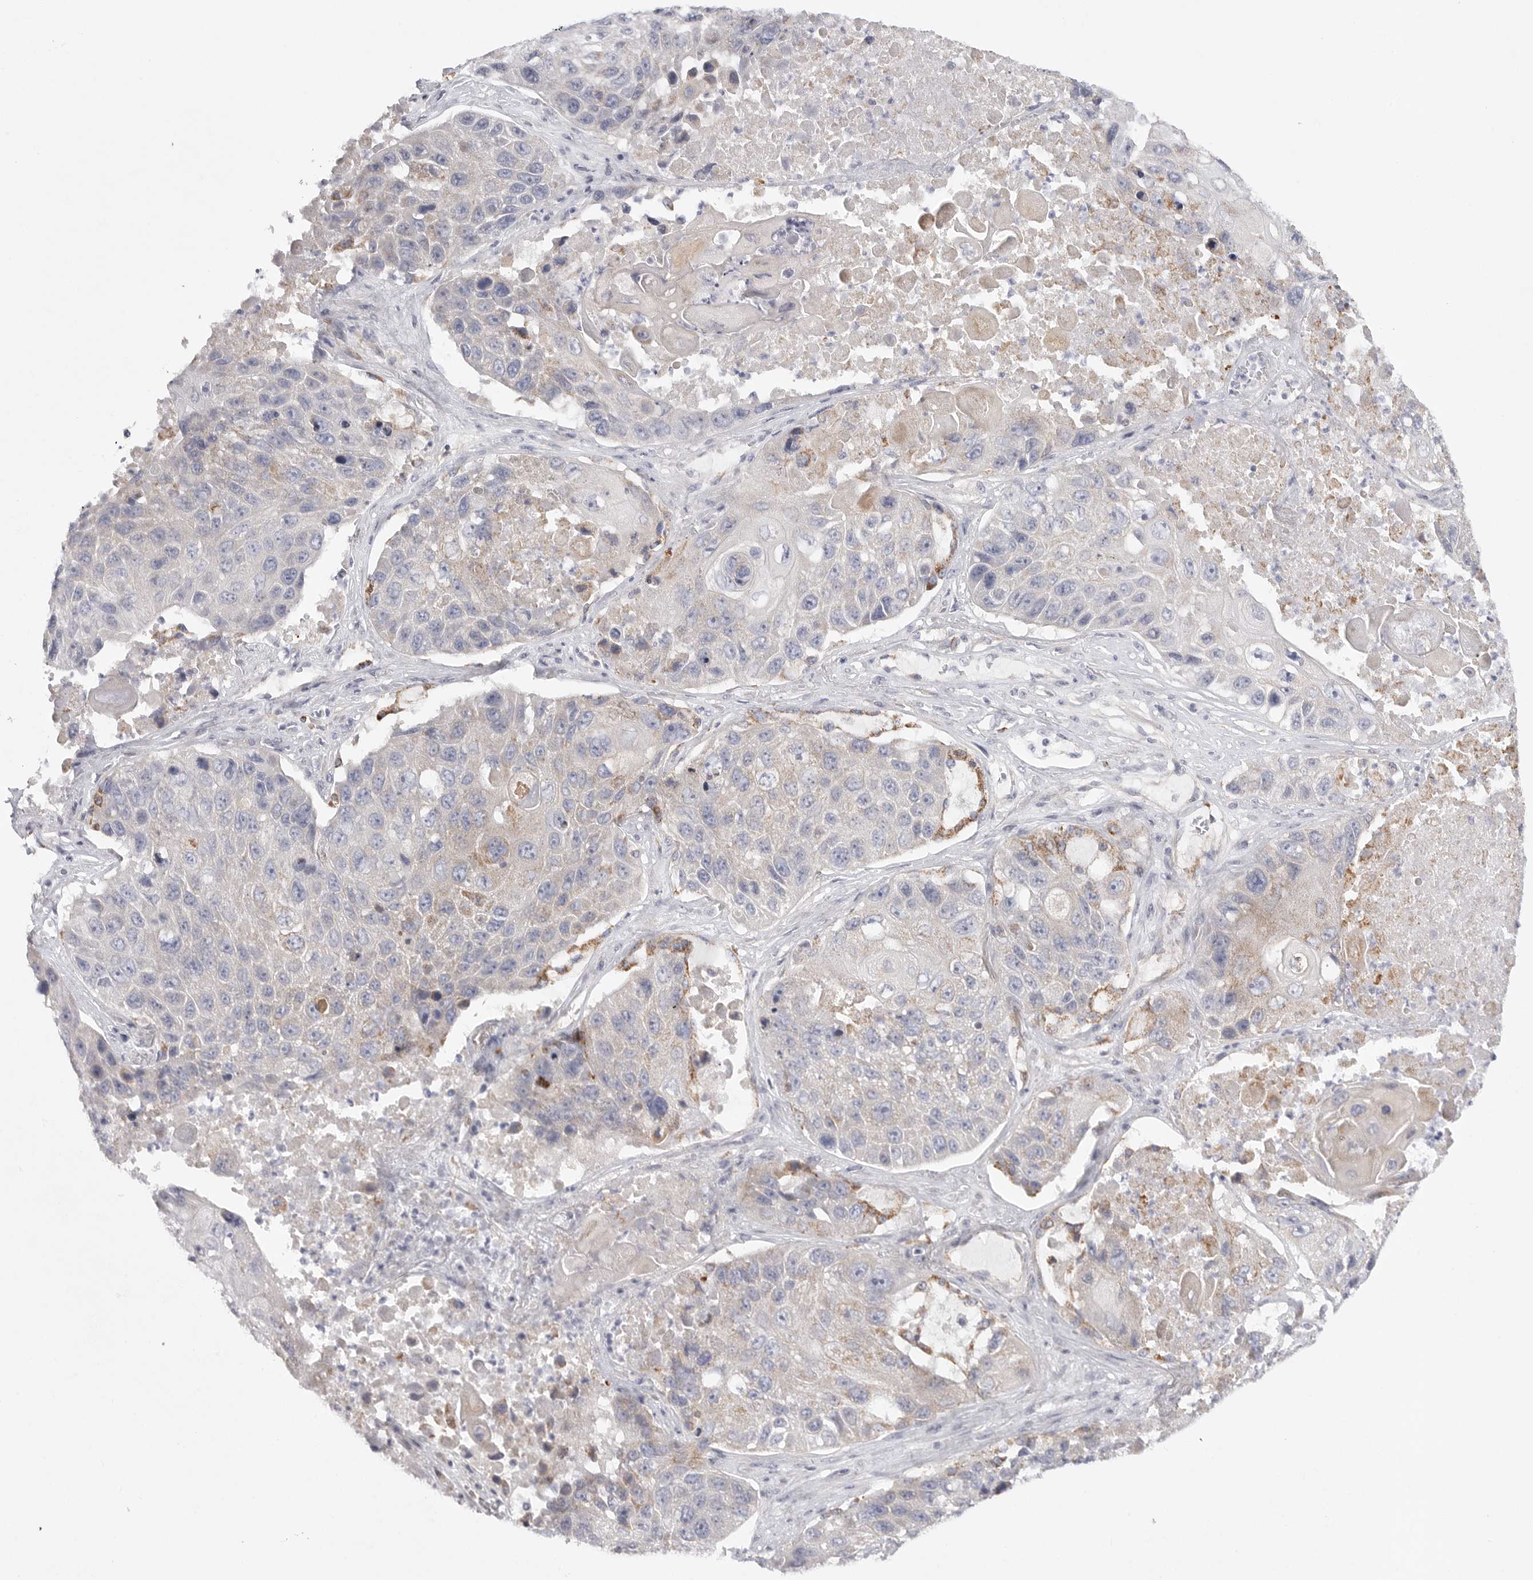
{"staining": {"intensity": "negative", "quantity": "none", "location": "none"}, "tissue": "lung cancer", "cell_type": "Tumor cells", "image_type": "cancer", "snomed": [{"axis": "morphology", "description": "Squamous cell carcinoma, NOS"}, {"axis": "topography", "description": "Lung"}], "caption": "Squamous cell carcinoma (lung) stained for a protein using immunohistochemistry (IHC) displays no staining tumor cells.", "gene": "ELP3", "patient": {"sex": "male", "age": 61}}